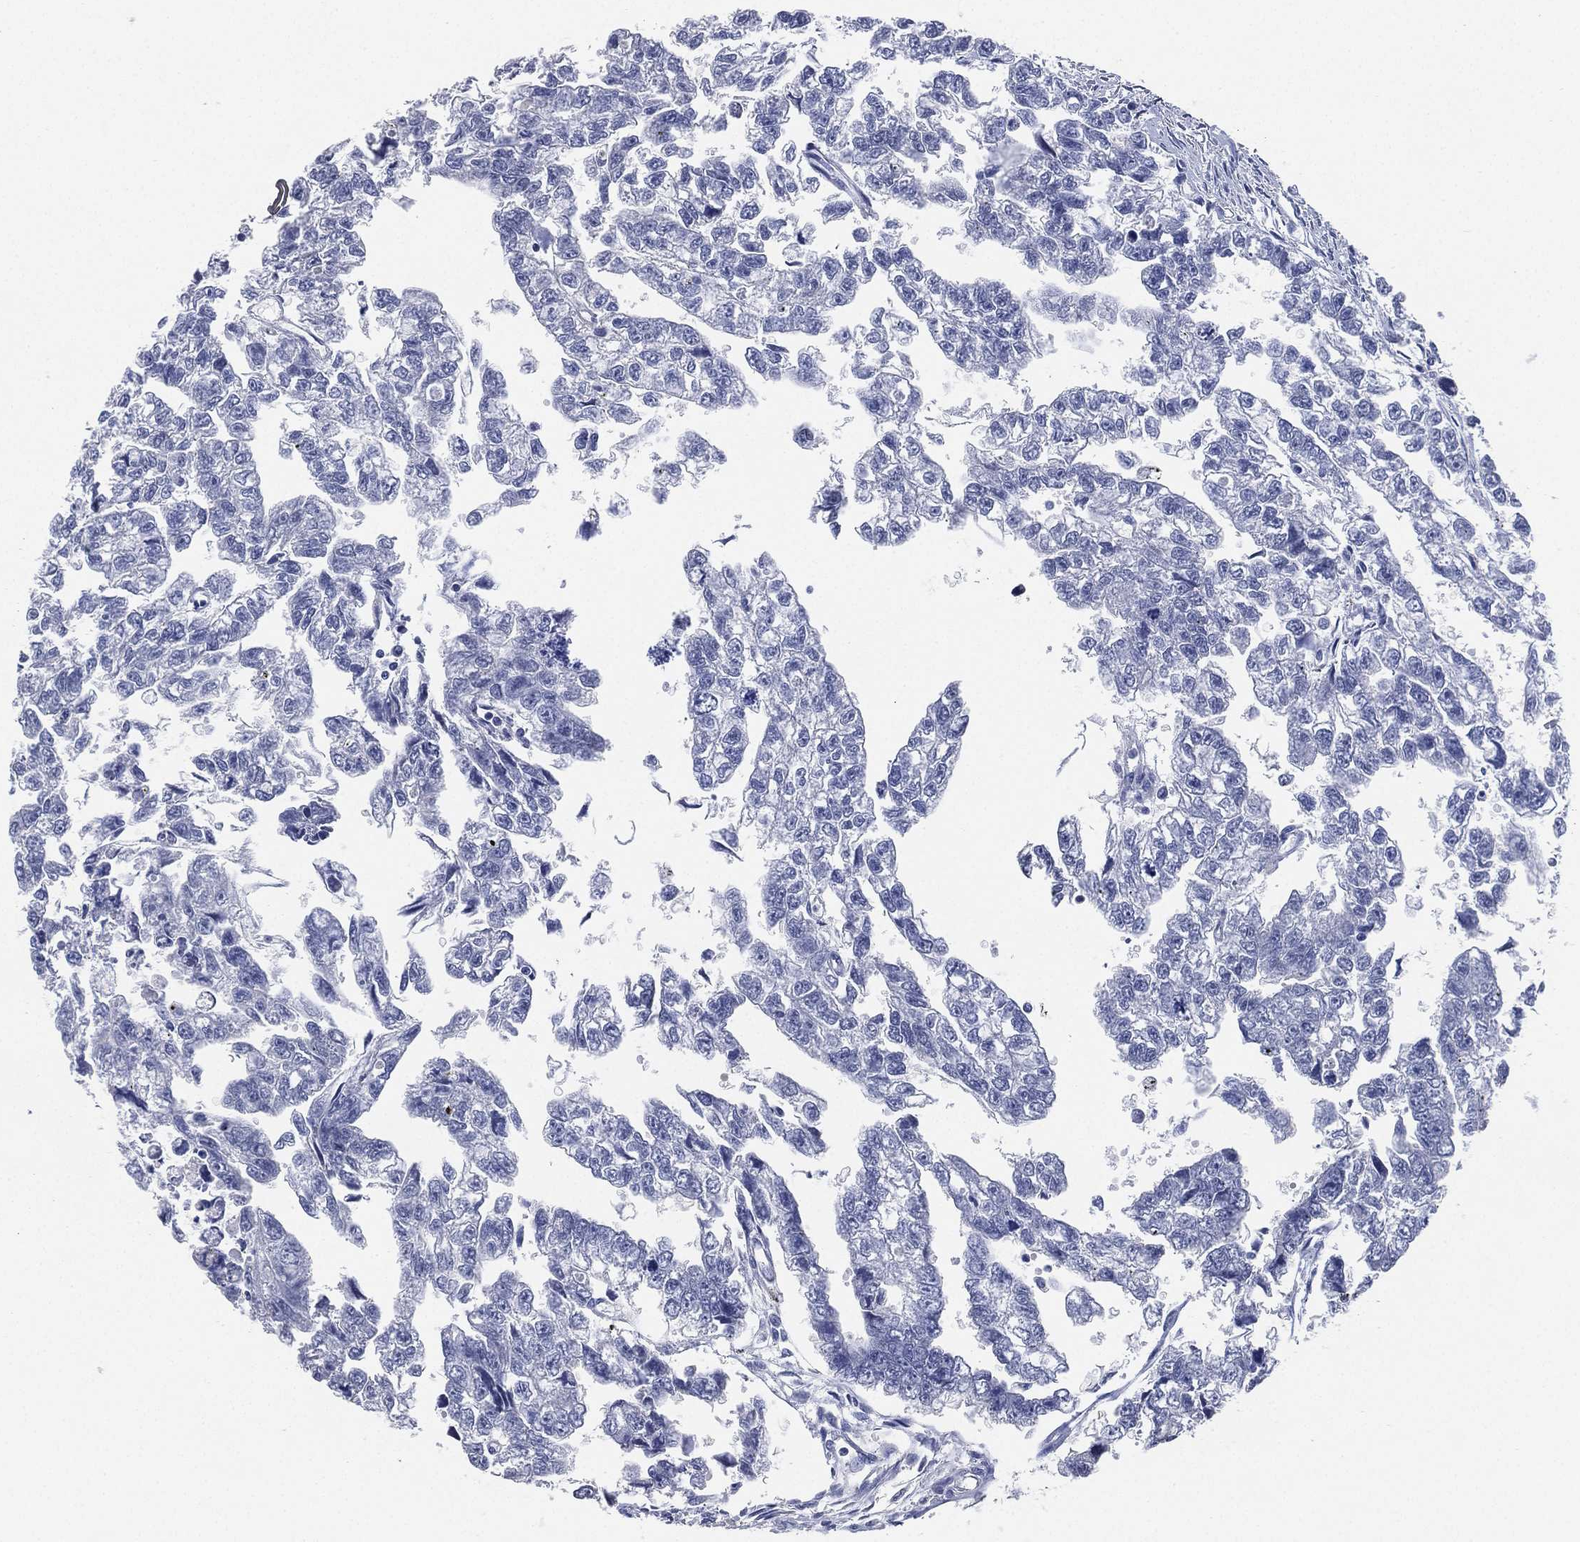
{"staining": {"intensity": "negative", "quantity": "none", "location": "none"}, "tissue": "testis cancer", "cell_type": "Tumor cells", "image_type": "cancer", "snomed": [{"axis": "morphology", "description": "Carcinoma, Embryonal, NOS"}, {"axis": "morphology", "description": "Teratoma, malignant, NOS"}, {"axis": "topography", "description": "Testis"}], "caption": "Testis teratoma (malignant) stained for a protein using immunohistochemistry exhibits no positivity tumor cells.", "gene": "IYD", "patient": {"sex": "male", "age": 44}}